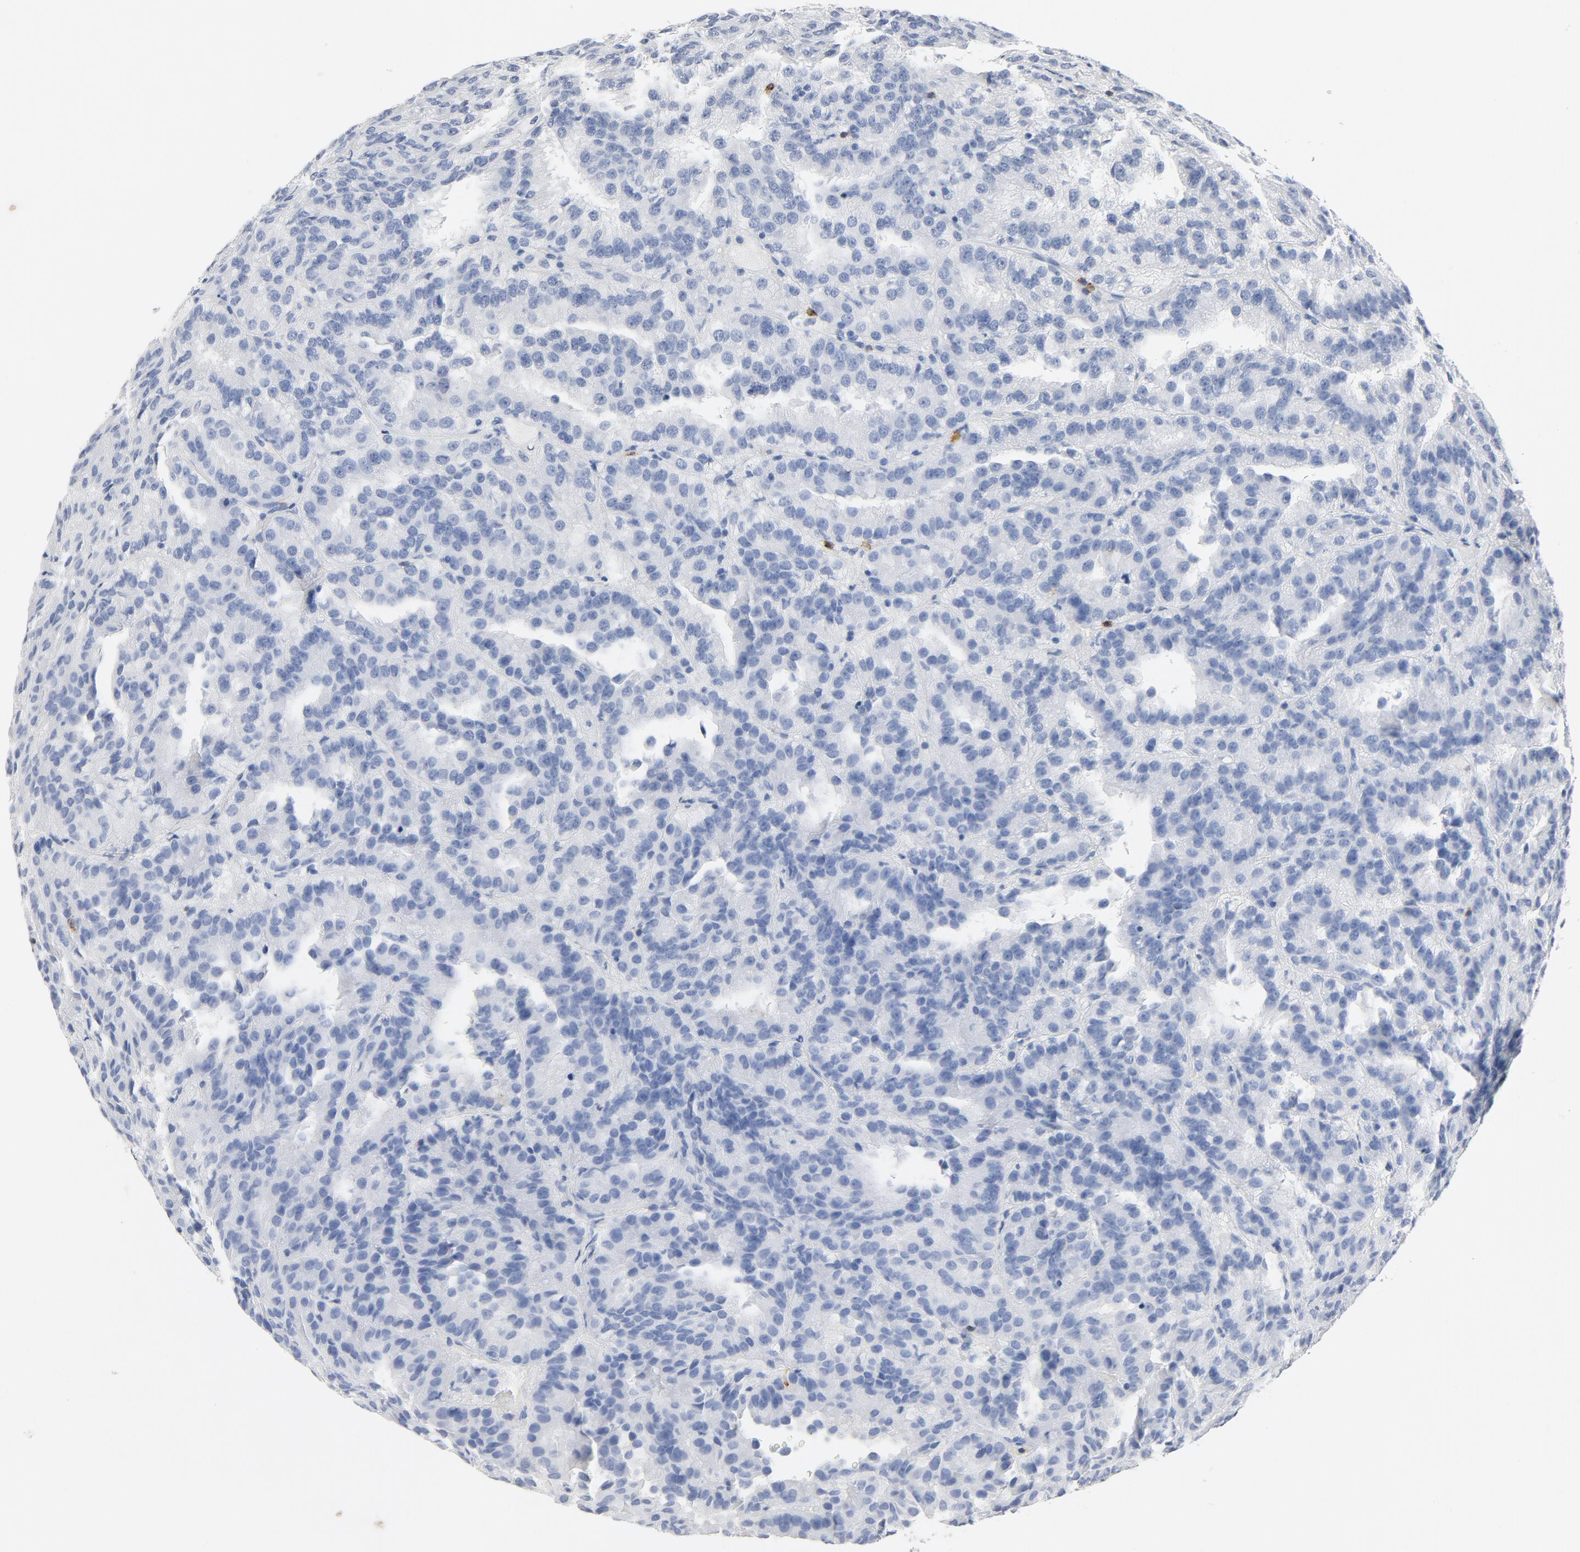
{"staining": {"intensity": "negative", "quantity": "none", "location": "none"}, "tissue": "renal cancer", "cell_type": "Tumor cells", "image_type": "cancer", "snomed": [{"axis": "morphology", "description": "Adenocarcinoma, NOS"}, {"axis": "topography", "description": "Kidney"}], "caption": "Immunohistochemistry (IHC) photomicrograph of adenocarcinoma (renal) stained for a protein (brown), which reveals no expression in tumor cells.", "gene": "PTPRB", "patient": {"sex": "male", "age": 46}}